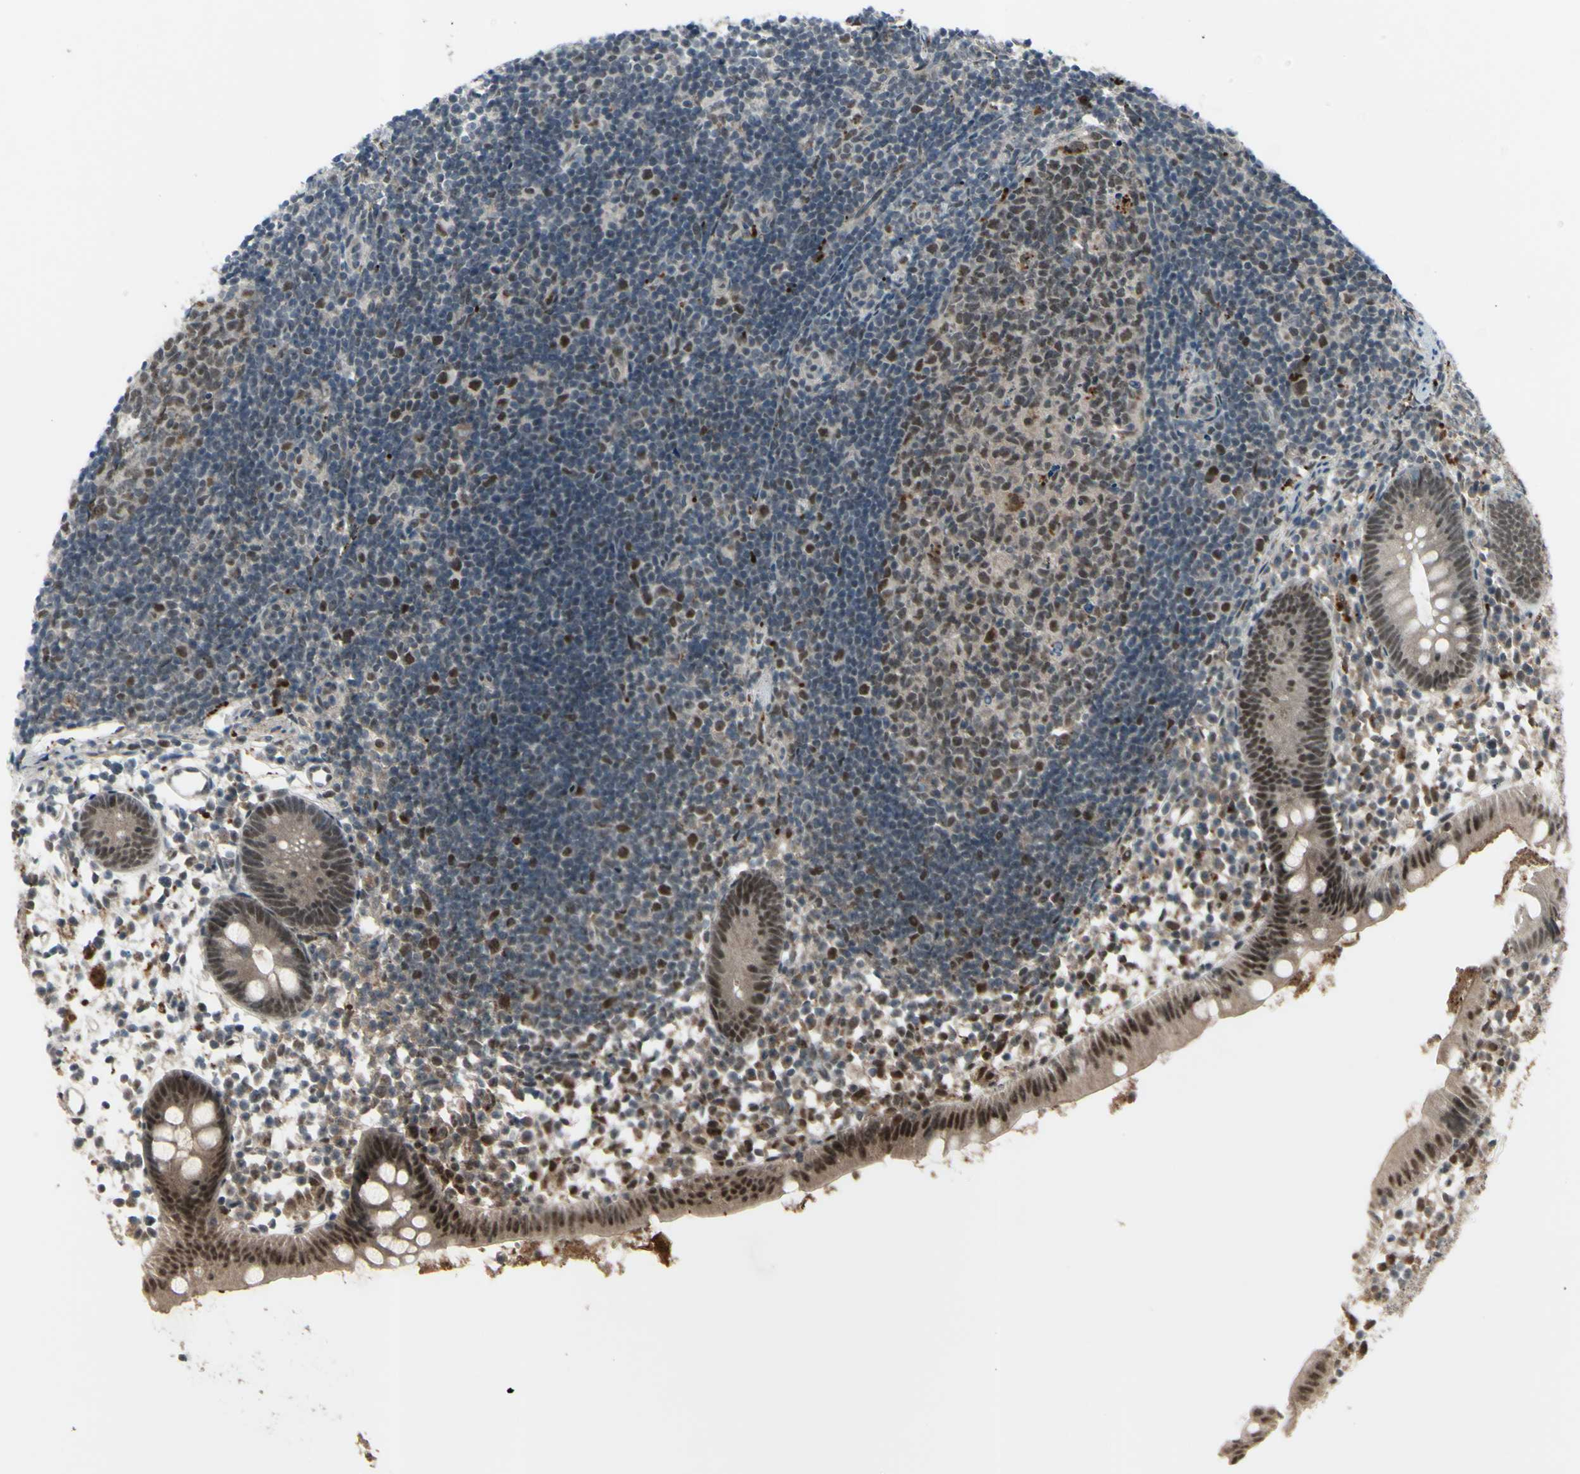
{"staining": {"intensity": "strong", "quantity": ">75%", "location": "cytoplasmic/membranous,nuclear"}, "tissue": "appendix", "cell_type": "Glandular cells", "image_type": "normal", "snomed": [{"axis": "morphology", "description": "Normal tissue, NOS"}, {"axis": "topography", "description": "Appendix"}], "caption": "Immunohistochemical staining of unremarkable human appendix demonstrates strong cytoplasmic/membranous,nuclear protein positivity in about >75% of glandular cells. (Brightfield microscopy of DAB IHC at high magnification).", "gene": "MLF2", "patient": {"sex": "female", "age": 20}}